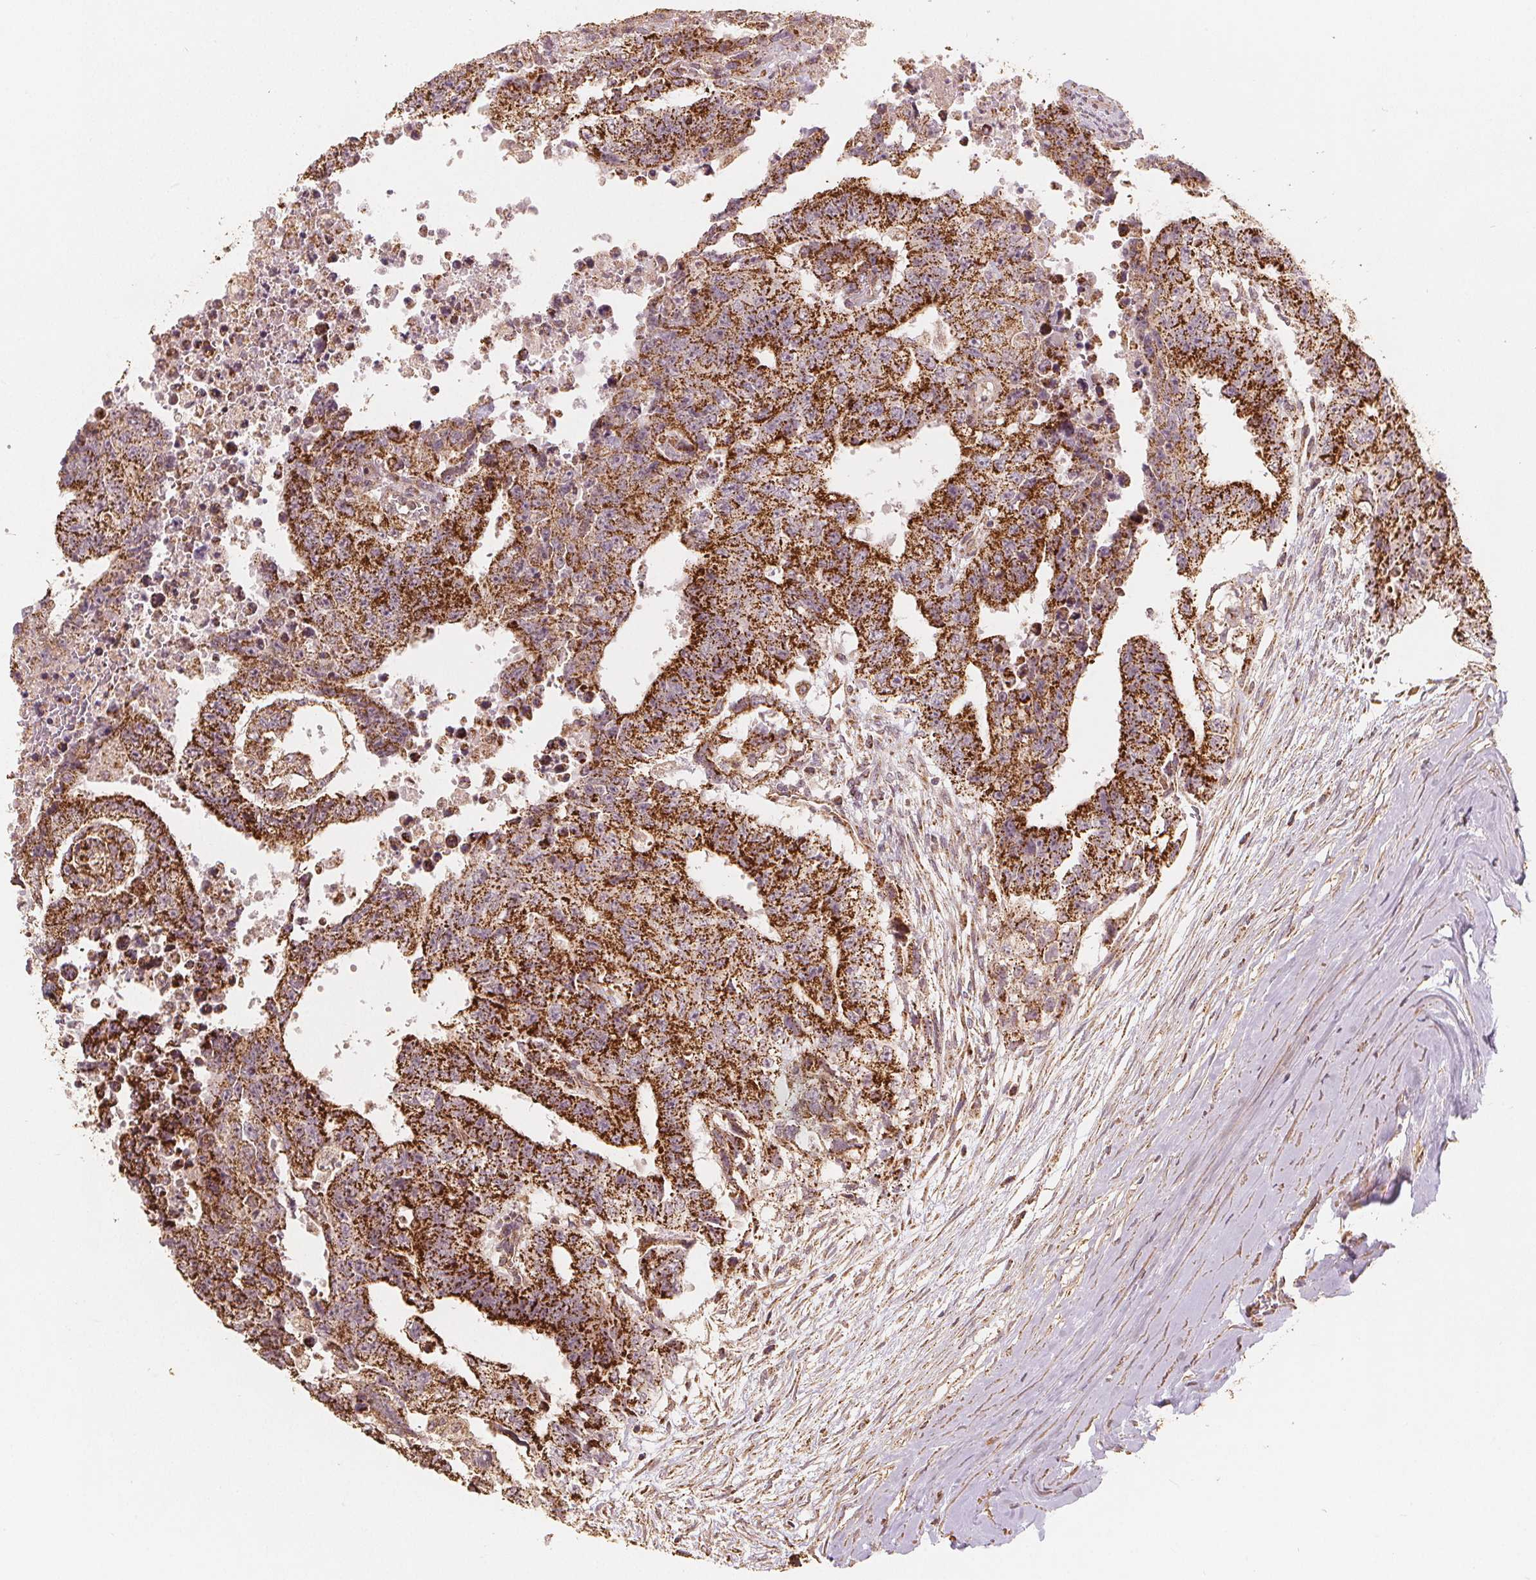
{"staining": {"intensity": "strong", "quantity": ">75%", "location": "cytoplasmic/membranous"}, "tissue": "testis cancer", "cell_type": "Tumor cells", "image_type": "cancer", "snomed": [{"axis": "morphology", "description": "Carcinoma, Embryonal, NOS"}, {"axis": "topography", "description": "Testis"}], "caption": "The histopathology image displays staining of testis cancer, revealing strong cytoplasmic/membranous protein staining (brown color) within tumor cells.", "gene": "PEX26", "patient": {"sex": "male", "age": 24}}